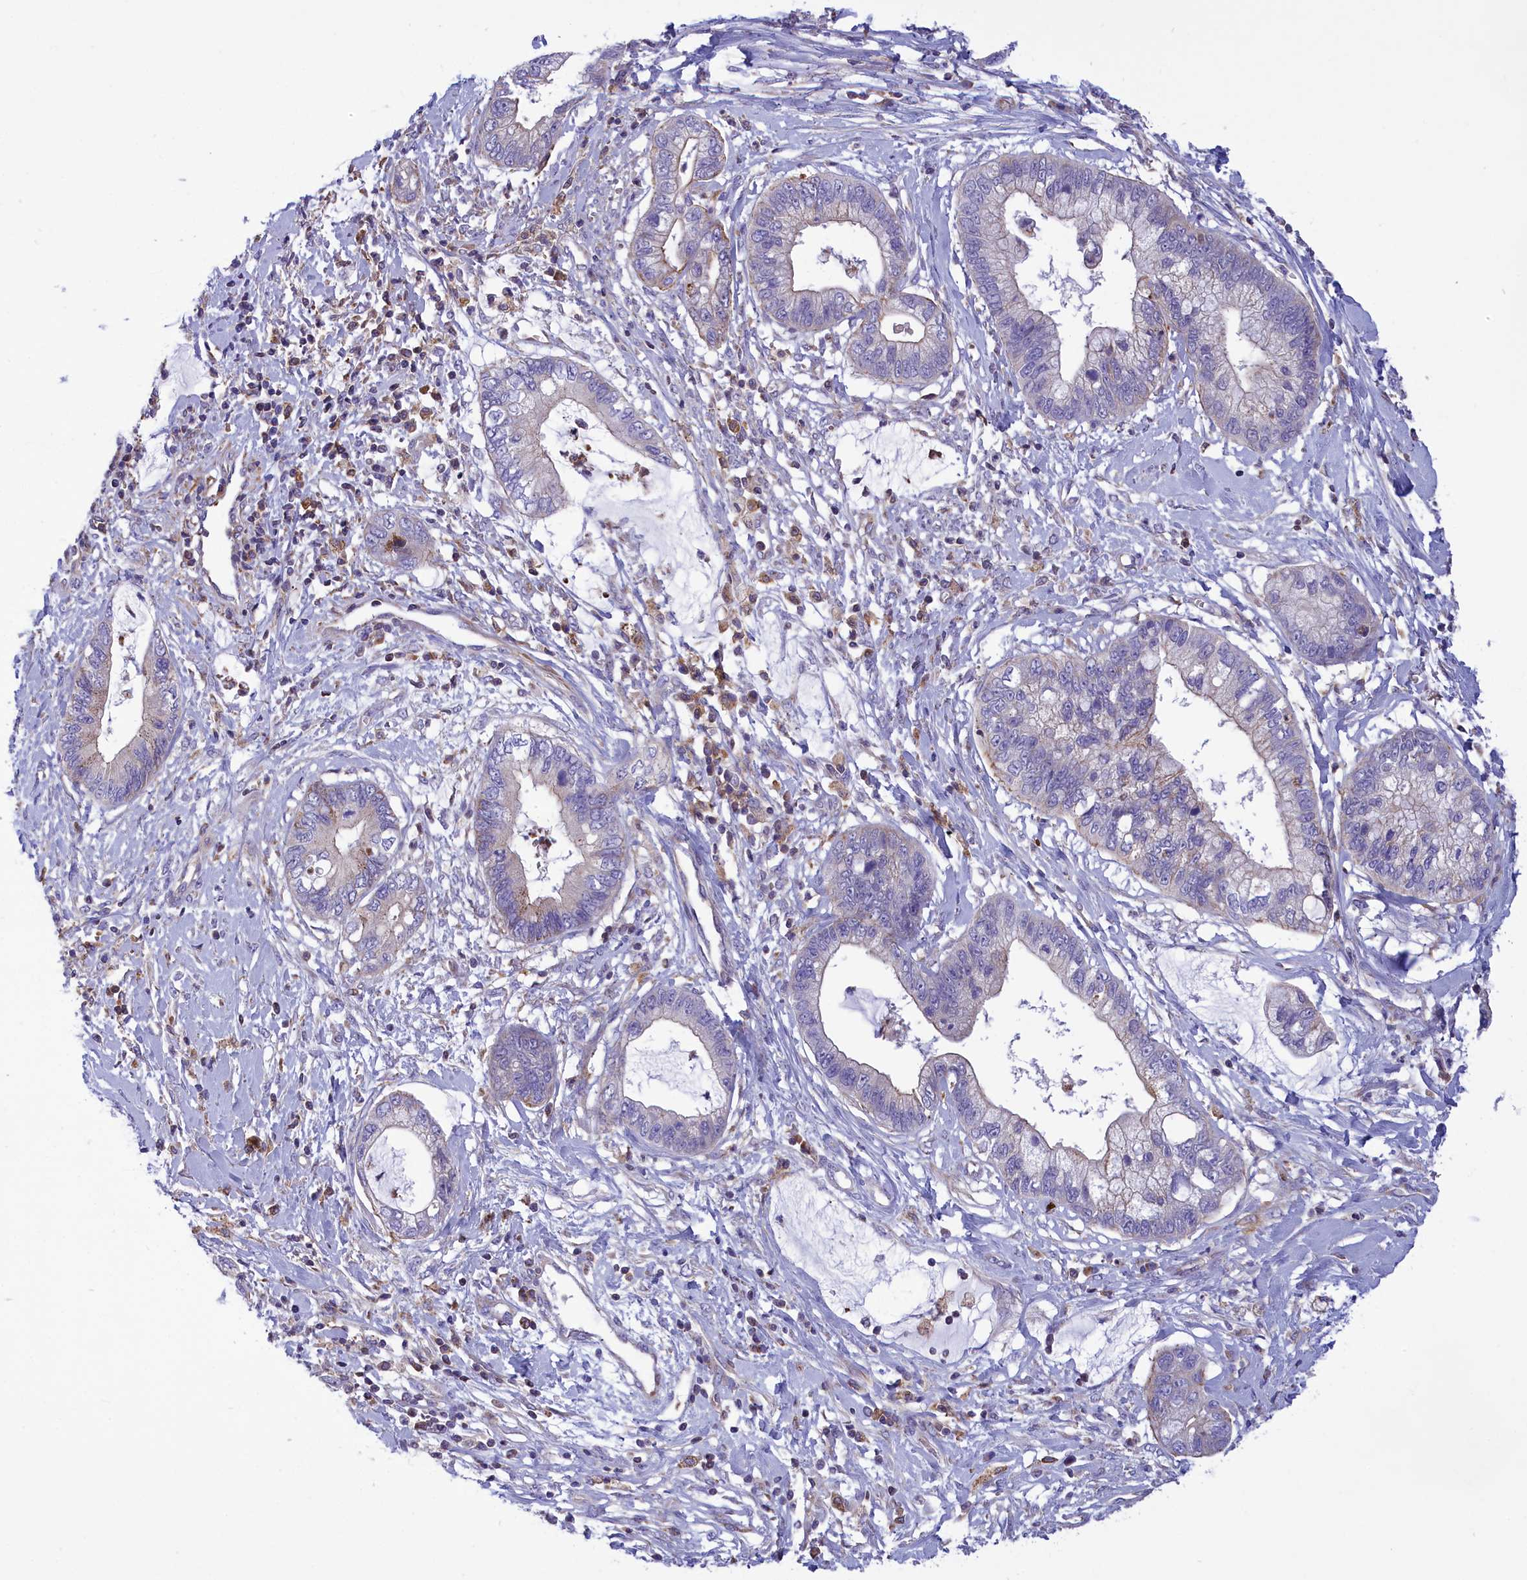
{"staining": {"intensity": "weak", "quantity": "<25%", "location": "cytoplasmic/membranous"}, "tissue": "cervical cancer", "cell_type": "Tumor cells", "image_type": "cancer", "snomed": [{"axis": "morphology", "description": "Adenocarcinoma, NOS"}, {"axis": "topography", "description": "Cervix"}], "caption": "Tumor cells are negative for brown protein staining in cervical cancer.", "gene": "CORO7-PAM16", "patient": {"sex": "female", "age": 44}}